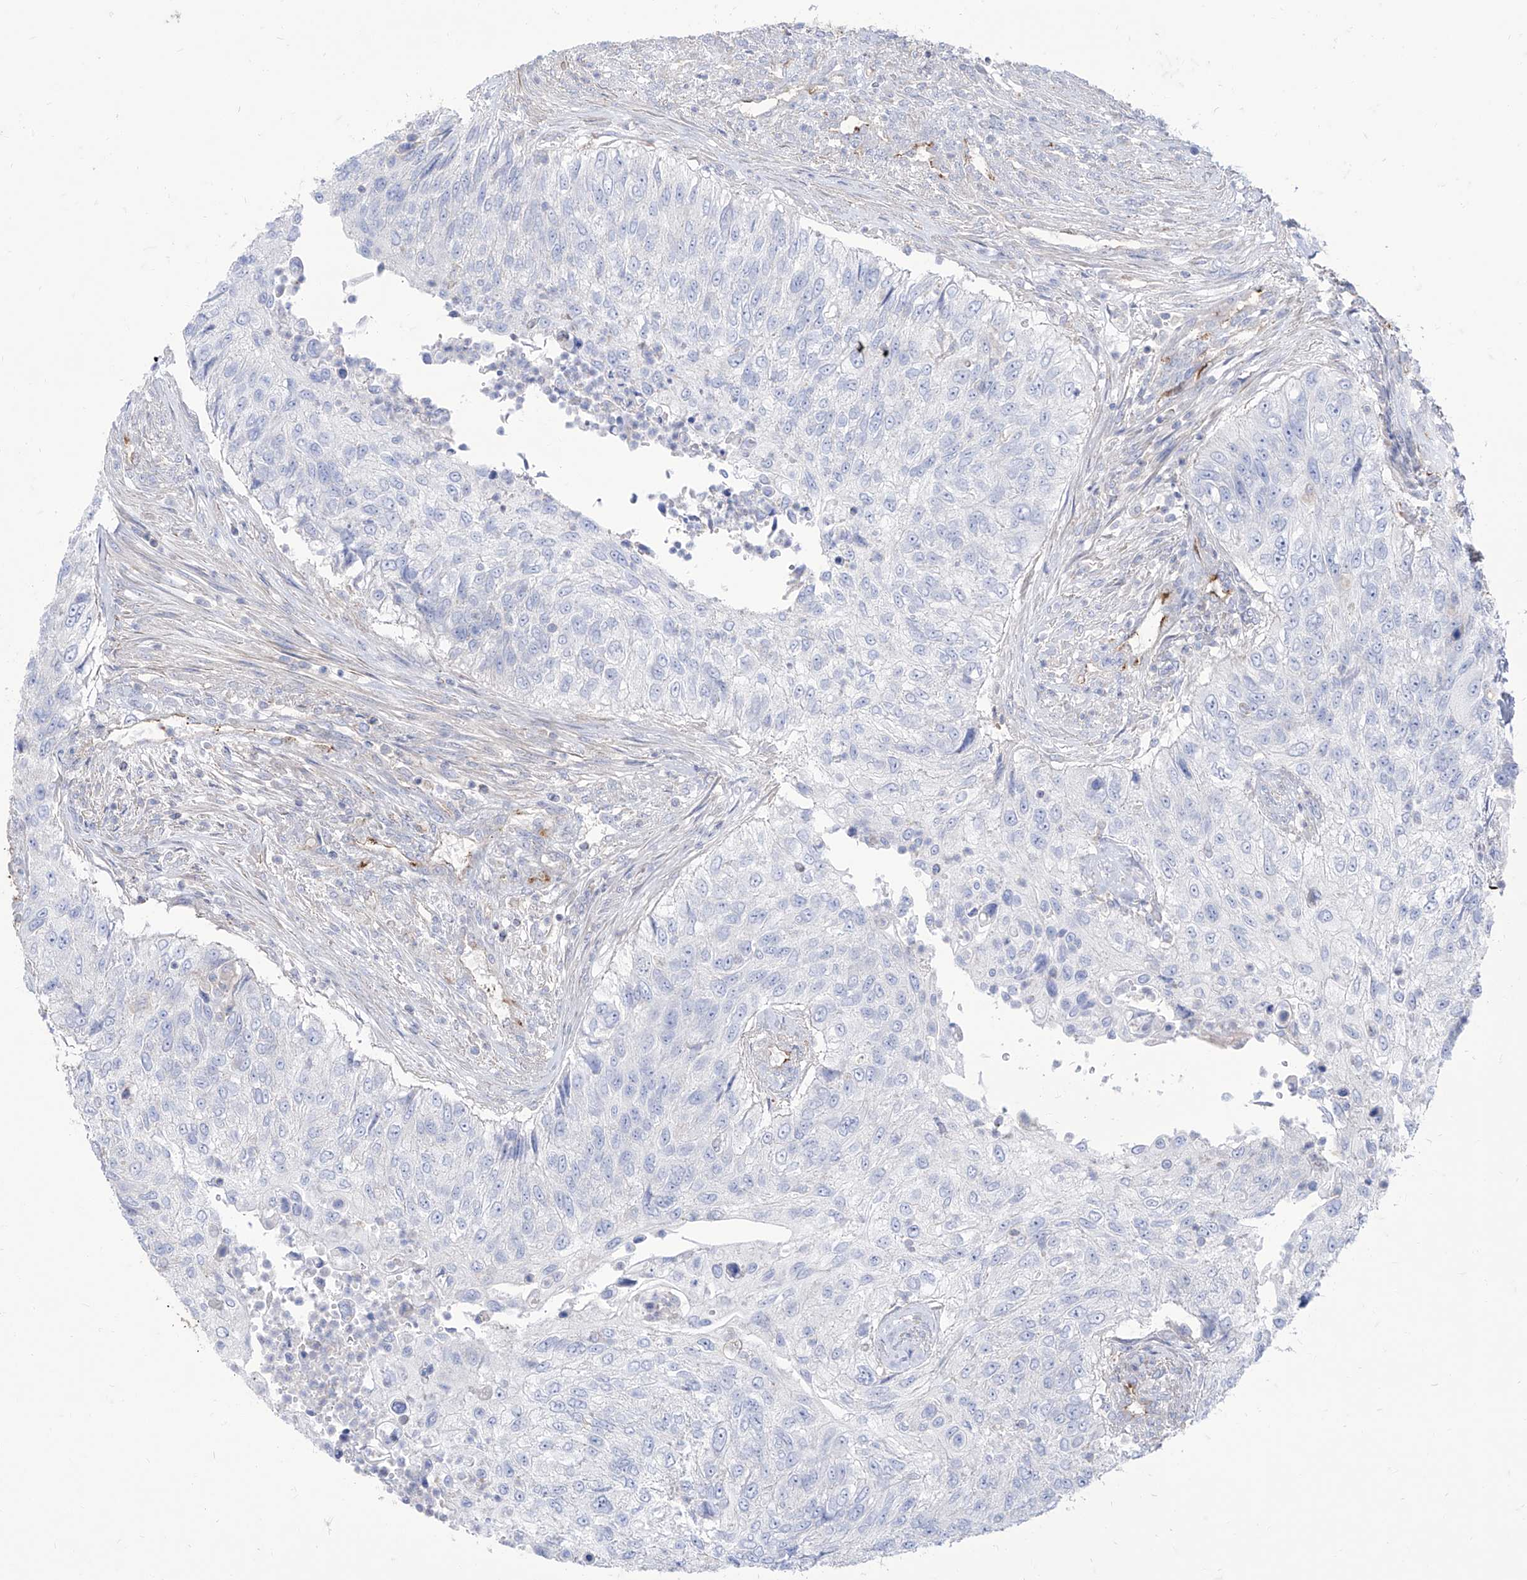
{"staining": {"intensity": "negative", "quantity": "none", "location": "none"}, "tissue": "urothelial cancer", "cell_type": "Tumor cells", "image_type": "cancer", "snomed": [{"axis": "morphology", "description": "Urothelial carcinoma, High grade"}, {"axis": "topography", "description": "Urinary bladder"}], "caption": "Protein analysis of urothelial carcinoma (high-grade) reveals no significant positivity in tumor cells.", "gene": "C1orf74", "patient": {"sex": "female", "age": 60}}